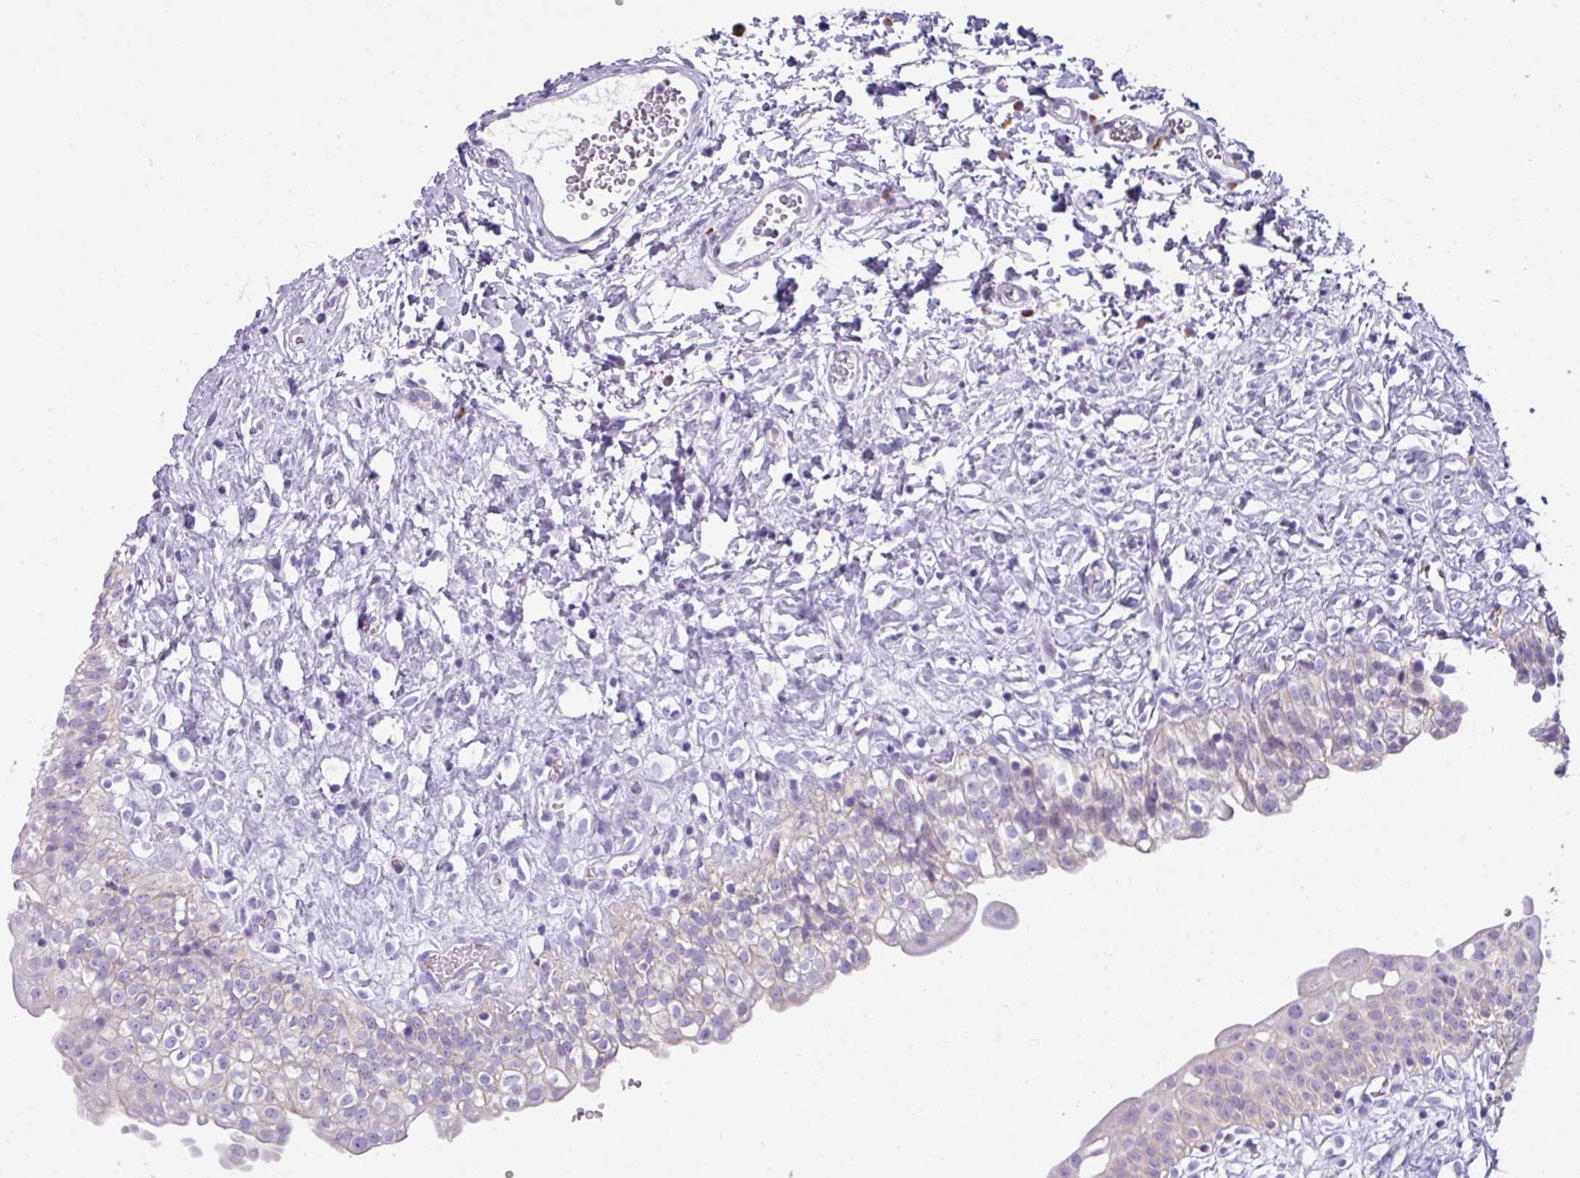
{"staining": {"intensity": "negative", "quantity": "none", "location": "none"}, "tissue": "urinary bladder", "cell_type": "Urothelial cells", "image_type": "normal", "snomed": [{"axis": "morphology", "description": "Normal tissue, NOS"}, {"axis": "topography", "description": "Urinary bladder"}], "caption": "This is an immunohistochemistry (IHC) micrograph of normal human urinary bladder. There is no expression in urothelial cells.", "gene": "ABCC5", "patient": {"sex": "male", "age": 51}}